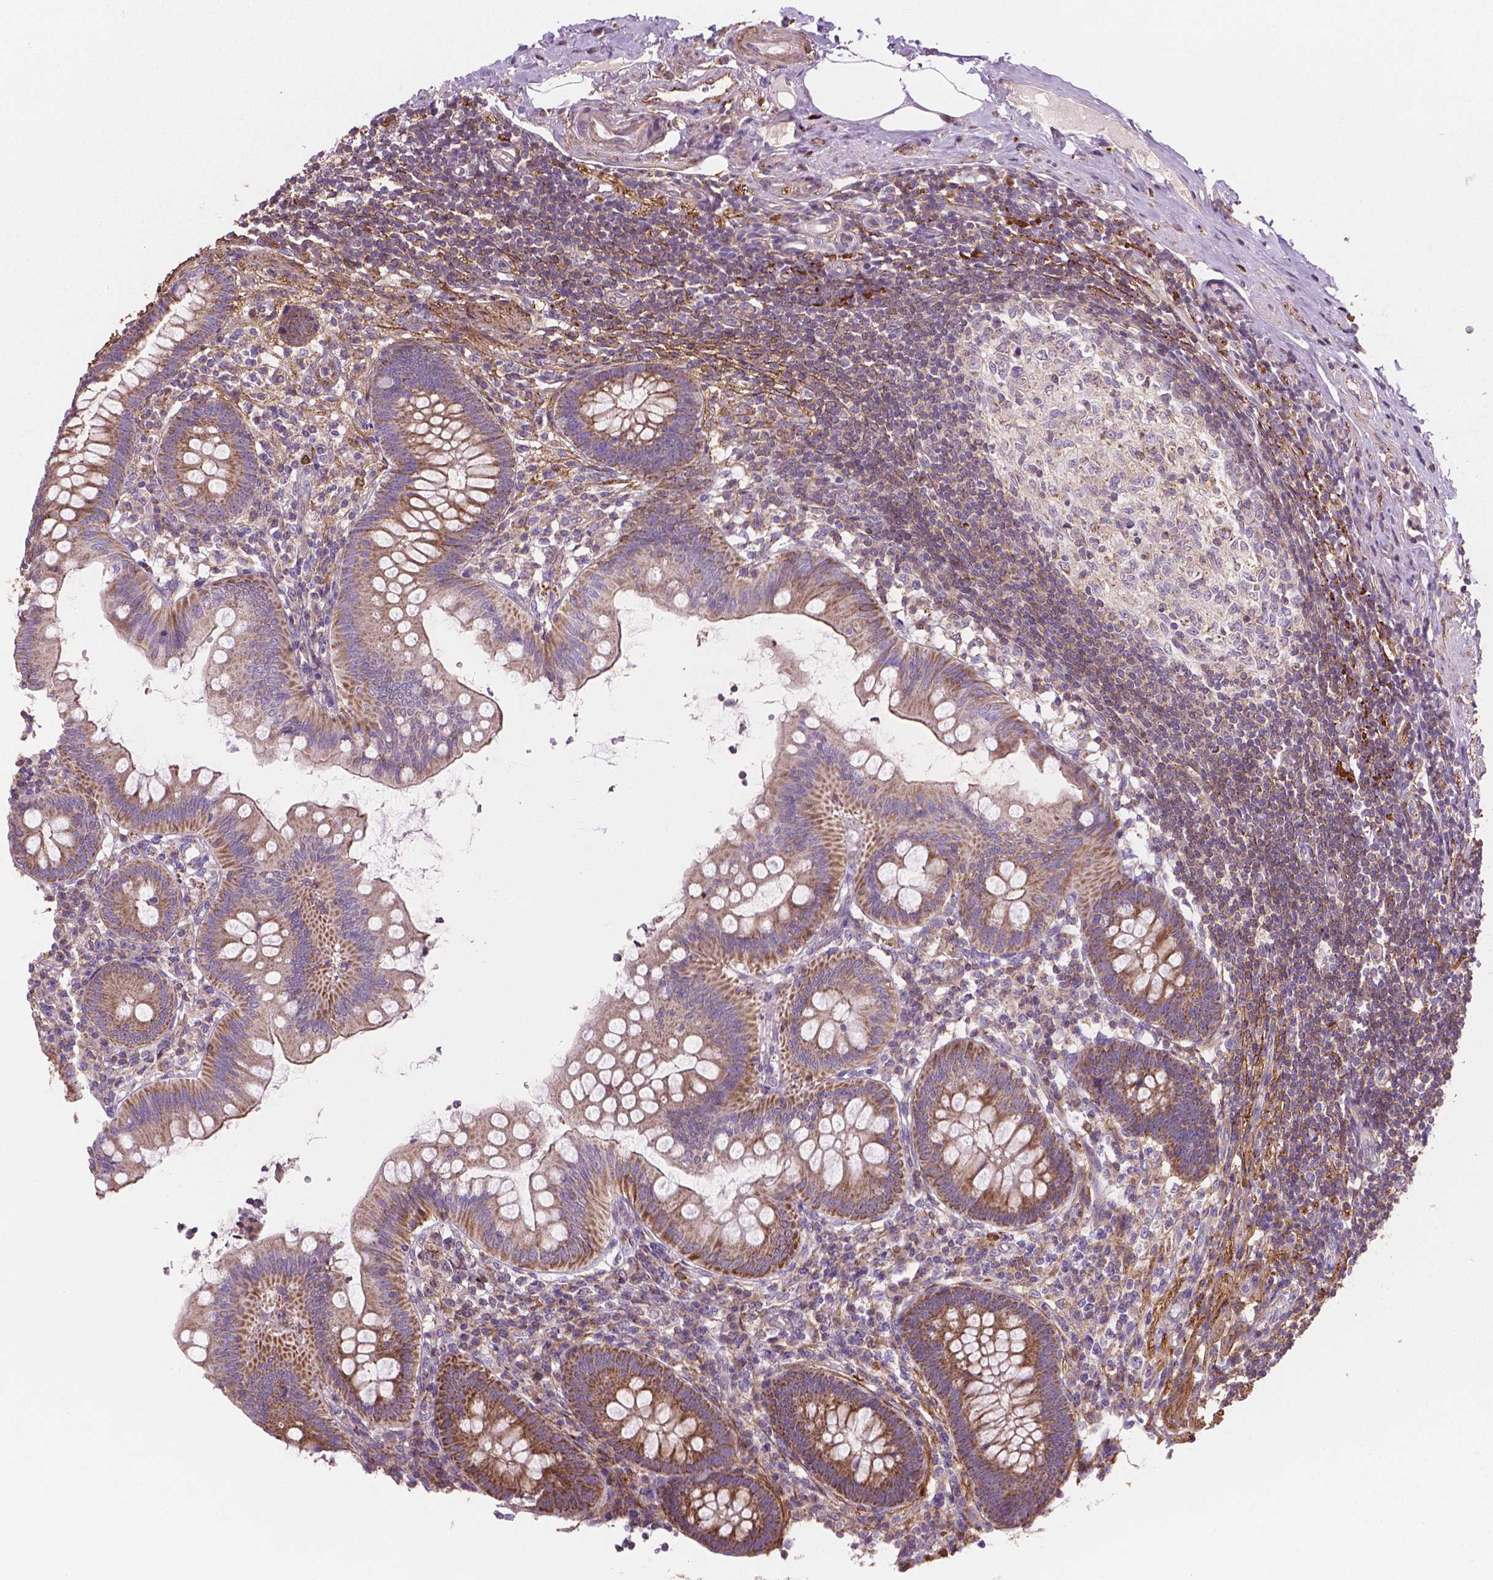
{"staining": {"intensity": "moderate", "quantity": ">75%", "location": "cytoplasmic/membranous"}, "tissue": "appendix", "cell_type": "Glandular cells", "image_type": "normal", "snomed": [{"axis": "morphology", "description": "Normal tissue, NOS"}, {"axis": "topography", "description": "Appendix"}], "caption": "Benign appendix exhibits moderate cytoplasmic/membranous staining in approximately >75% of glandular cells, visualized by immunohistochemistry.", "gene": "TCAF1", "patient": {"sex": "female", "age": 57}}